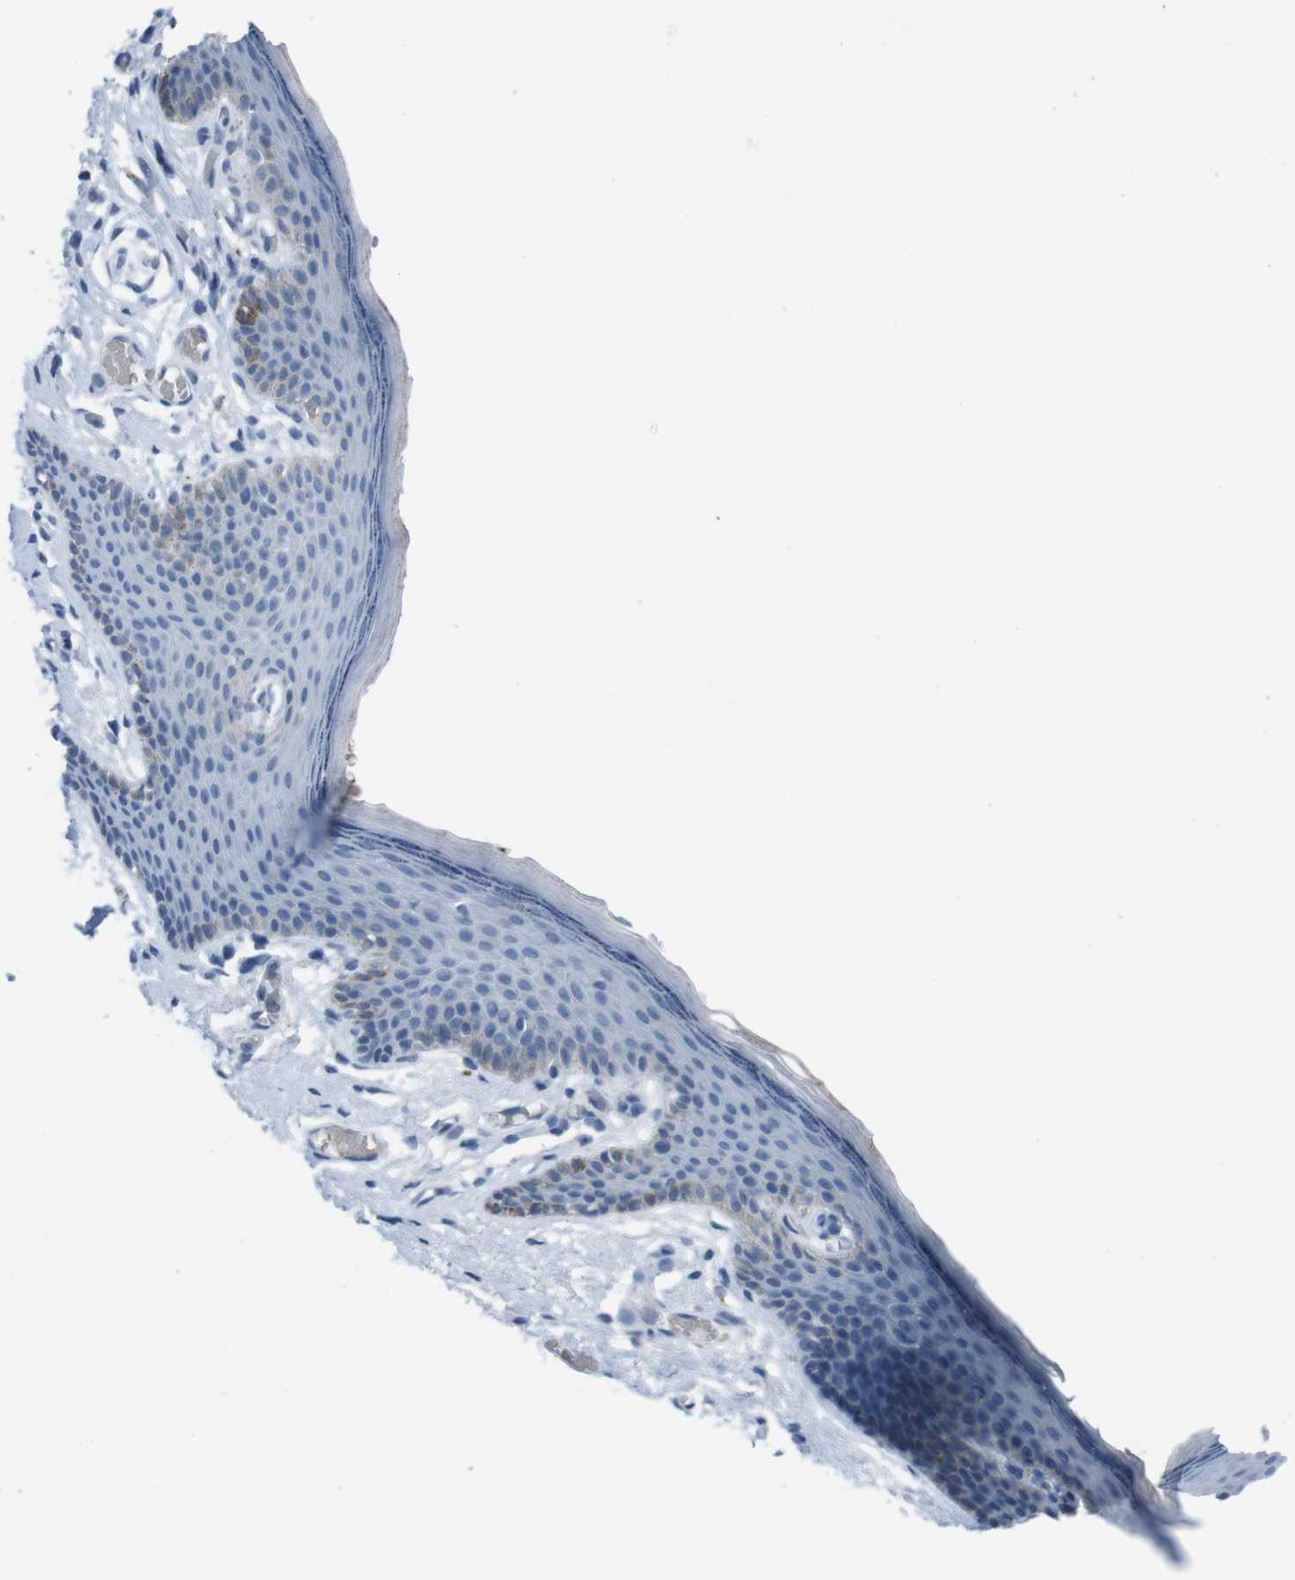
{"staining": {"intensity": "negative", "quantity": "none", "location": "none"}, "tissue": "skin", "cell_type": "Epidermal cells", "image_type": "normal", "snomed": [{"axis": "morphology", "description": "Normal tissue, NOS"}, {"axis": "topography", "description": "Vulva"}], "caption": "IHC image of normal skin: human skin stained with DAB (3,3'-diaminobenzidine) demonstrates no significant protein staining in epidermal cells.", "gene": "ST6GAL1", "patient": {"sex": "female", "age": 54}}